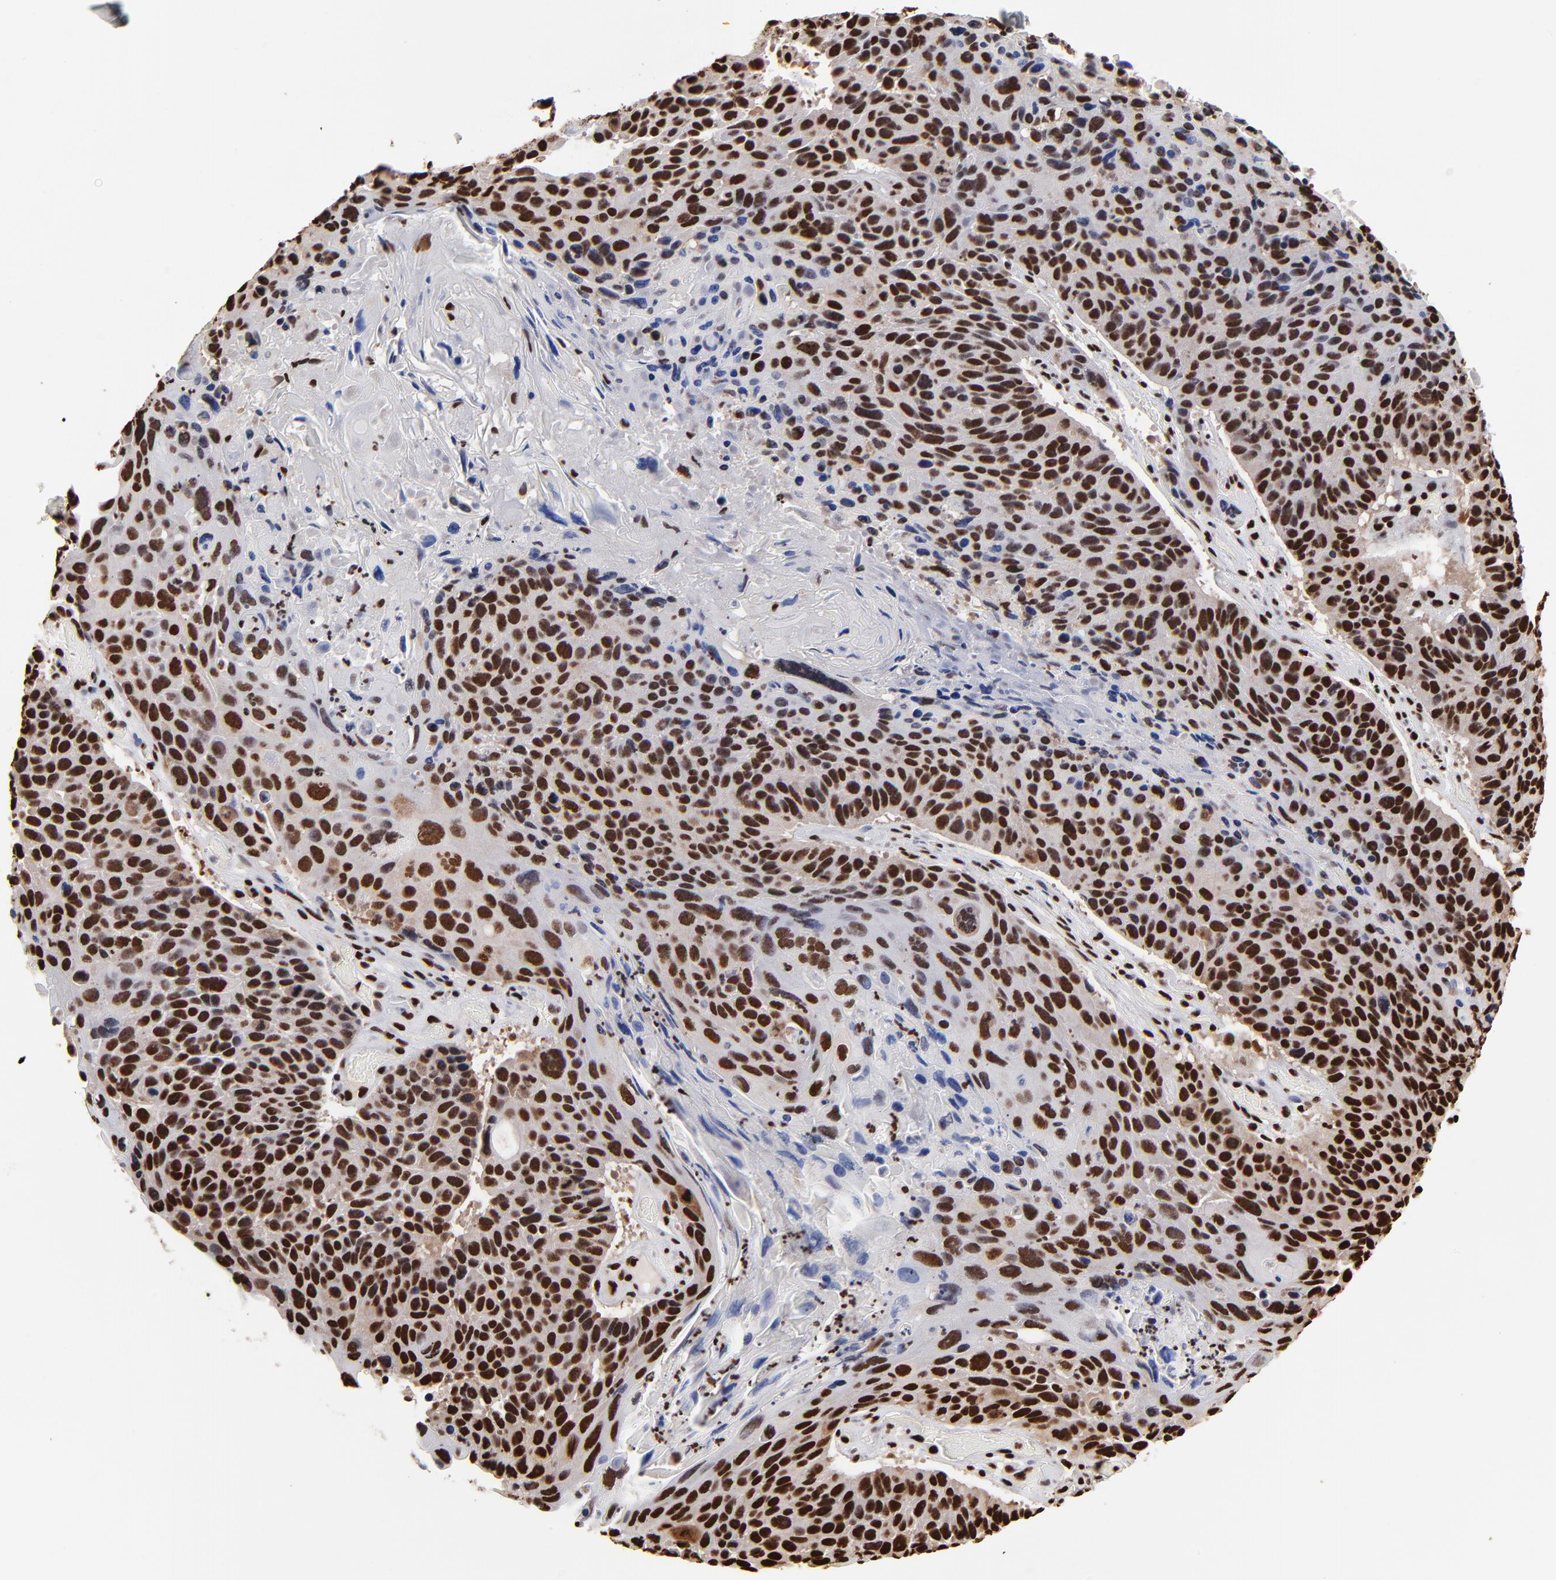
{"staining": {"intensity": "strong", "quantity": ">75%", "location": "nuclear"}, "tissue": "lung cancer", "cell_type": "Tumor cells", "image_type": "cancer", "snomed": [{"axis": "morphology", "description": "Squamous cell carcinoma, NOS"}, {"axis": "topography", "description": "Lung"}], "caption": "High-power microscopy captured an immunohistochemistry (IHC) image of lung cancer (squamous cell carcinoma), revealing strong nuclear expression in approximately >75% of tumor cells. The protein of interest is stained brown, and the nuclei are stained in blue (DAB (3,3'-diaminobenzidine) IHC with brightfield microscopy, high magnification).", "gene": "ZNF544", "patient": {"sex": "male", "age": 68}}